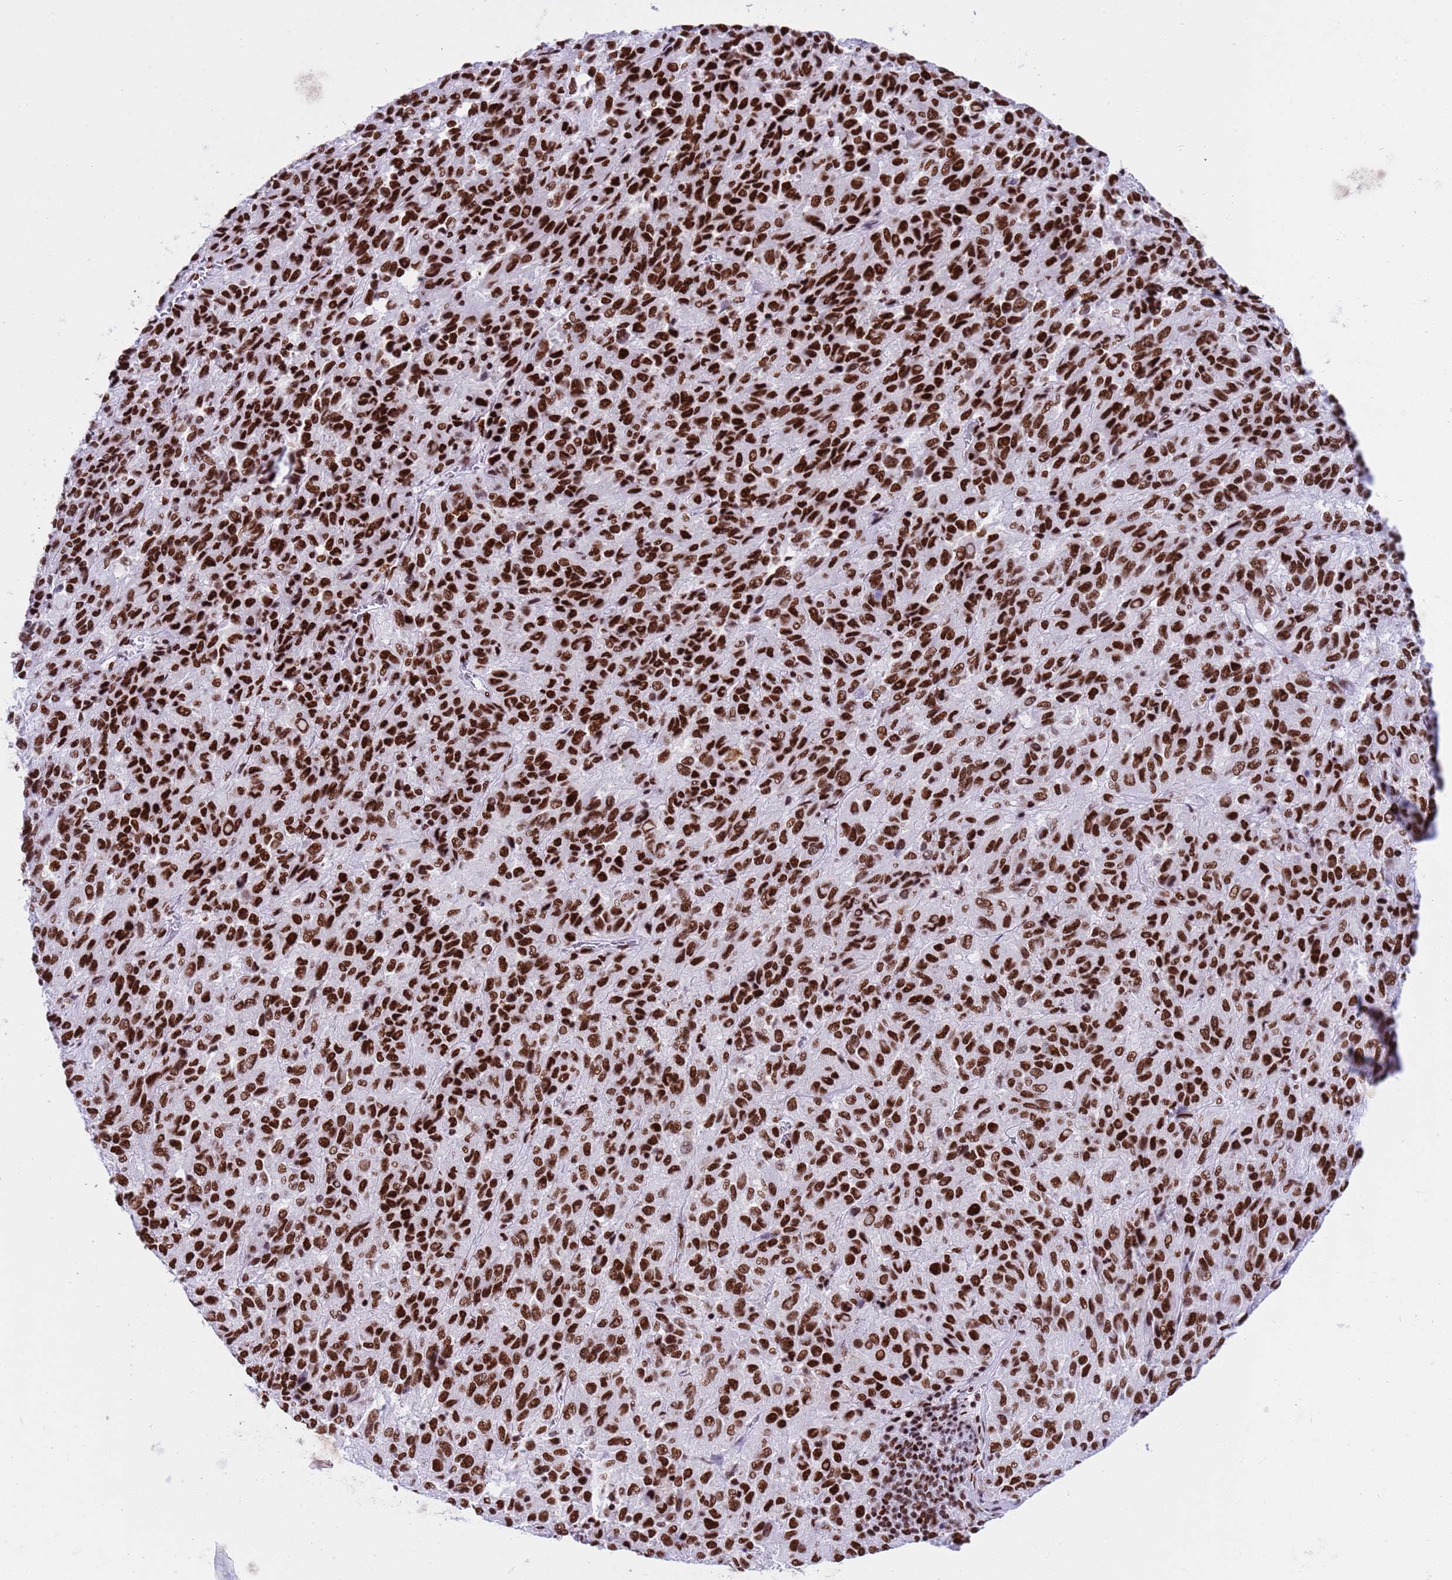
{"staining": {"intensity": "strong", "quantity": ">75%", "location": "nuclear"}, "tissue": "melanoma", "cell_type": "Tumor cells", "image_type": "cancer", "snomed": [{"axis": "morphology", "description": "Malignant melanoma, Metastatic site"}, {"axis": "topography", "description": "Lung"}], "caption": "A high amount of strong nuclear staining is appreciated in approximately >75% of tumor cells in melanoma tissue. (IHC, brightfield microscopy, high magnification).", "gene": "RALY", "patient": {"sex": "male", "age": 64}}